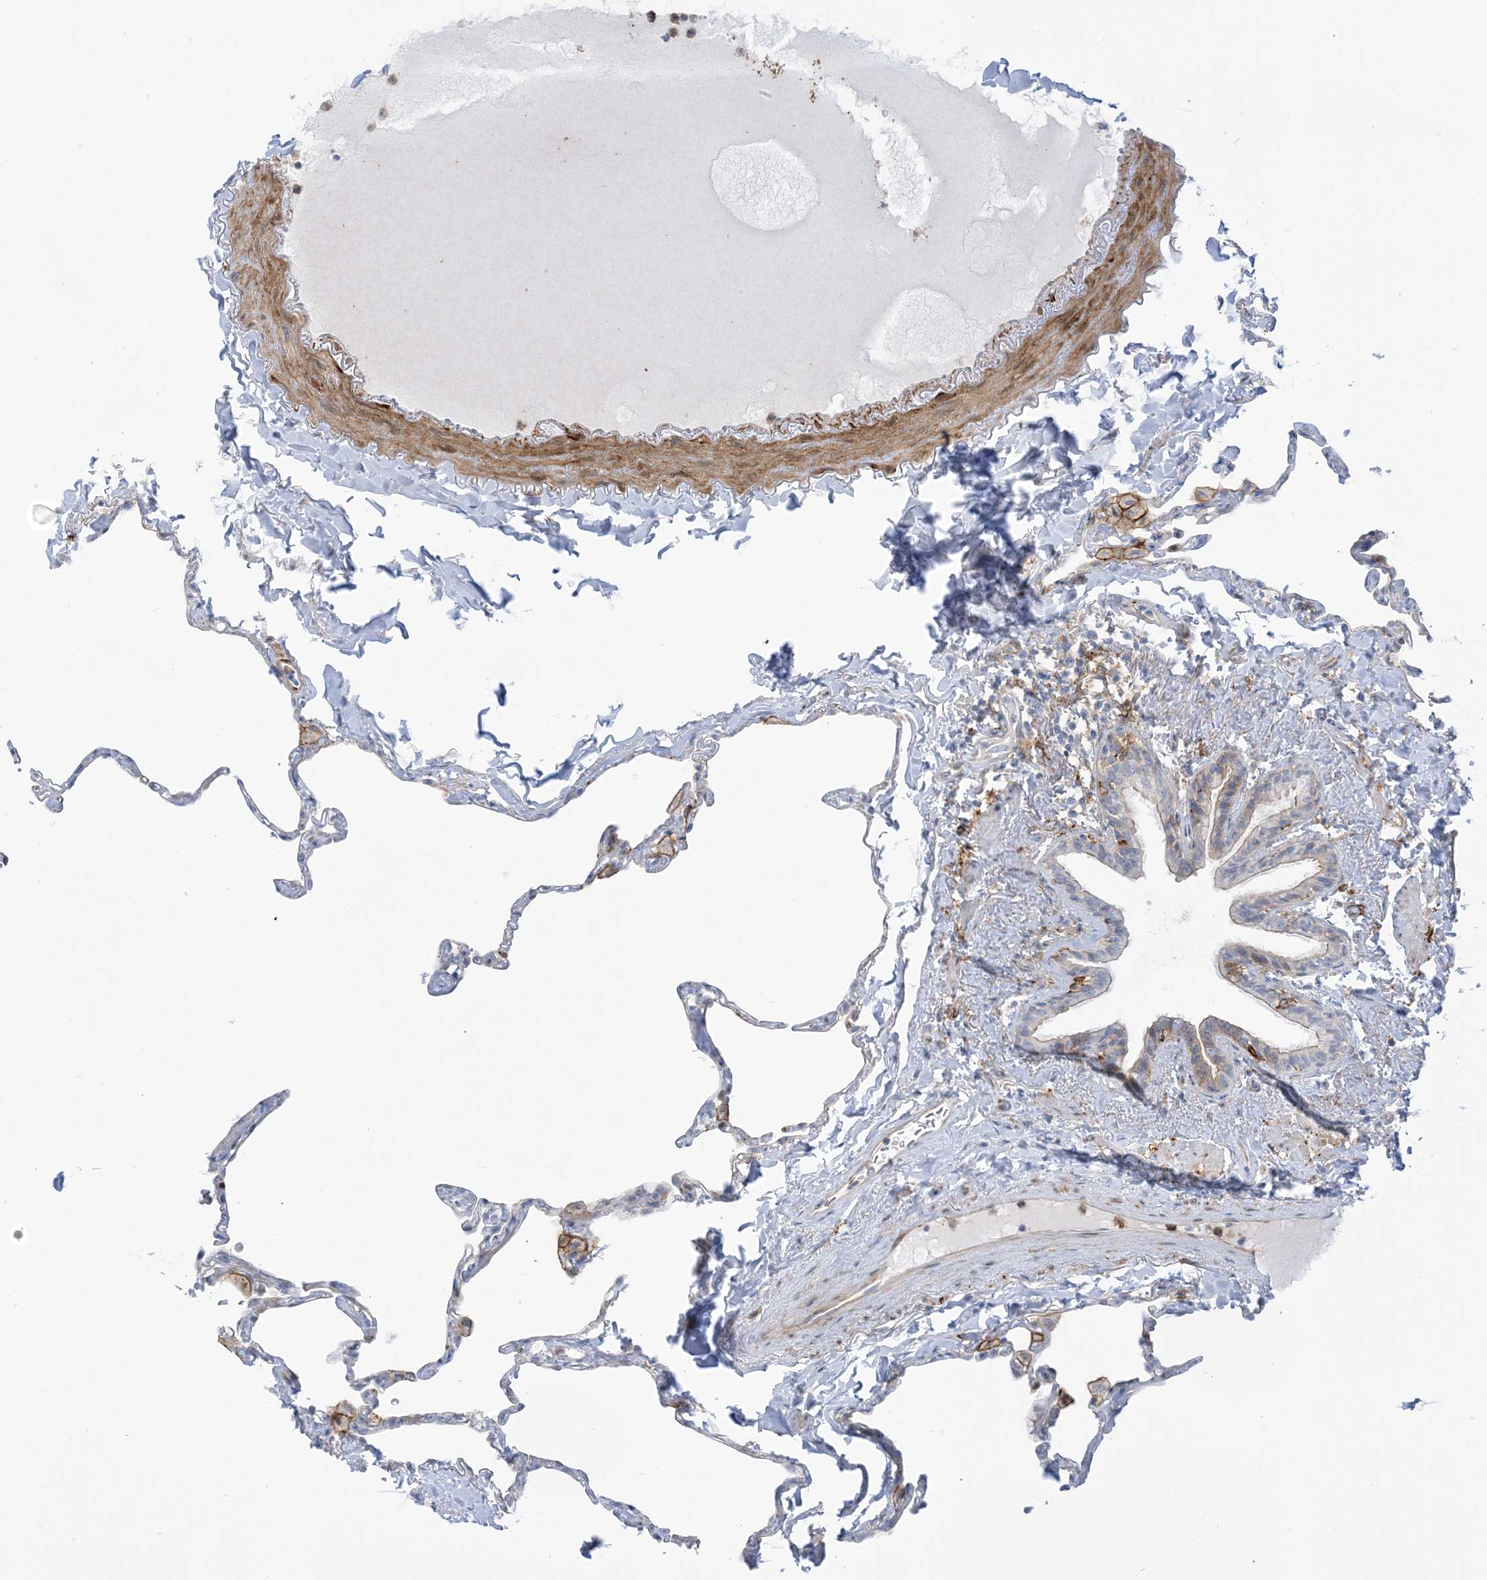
{"staining": {"intensity": "negative", "quantity": "none", "location": "none"}, "tissue": "lung", "cell_type": "Alveolar cells", "image_type": "normal", "snomed": [{"axis": "morphology", "description": "Normal tissue, NOS"}, {"axis": "topography", "description": "Lung"}], "caption": "The histopathology image displays no significant staining in alveolar cells of lung.", "gene": "ICMT", "patient": {"sex": "male", "age": 65}}